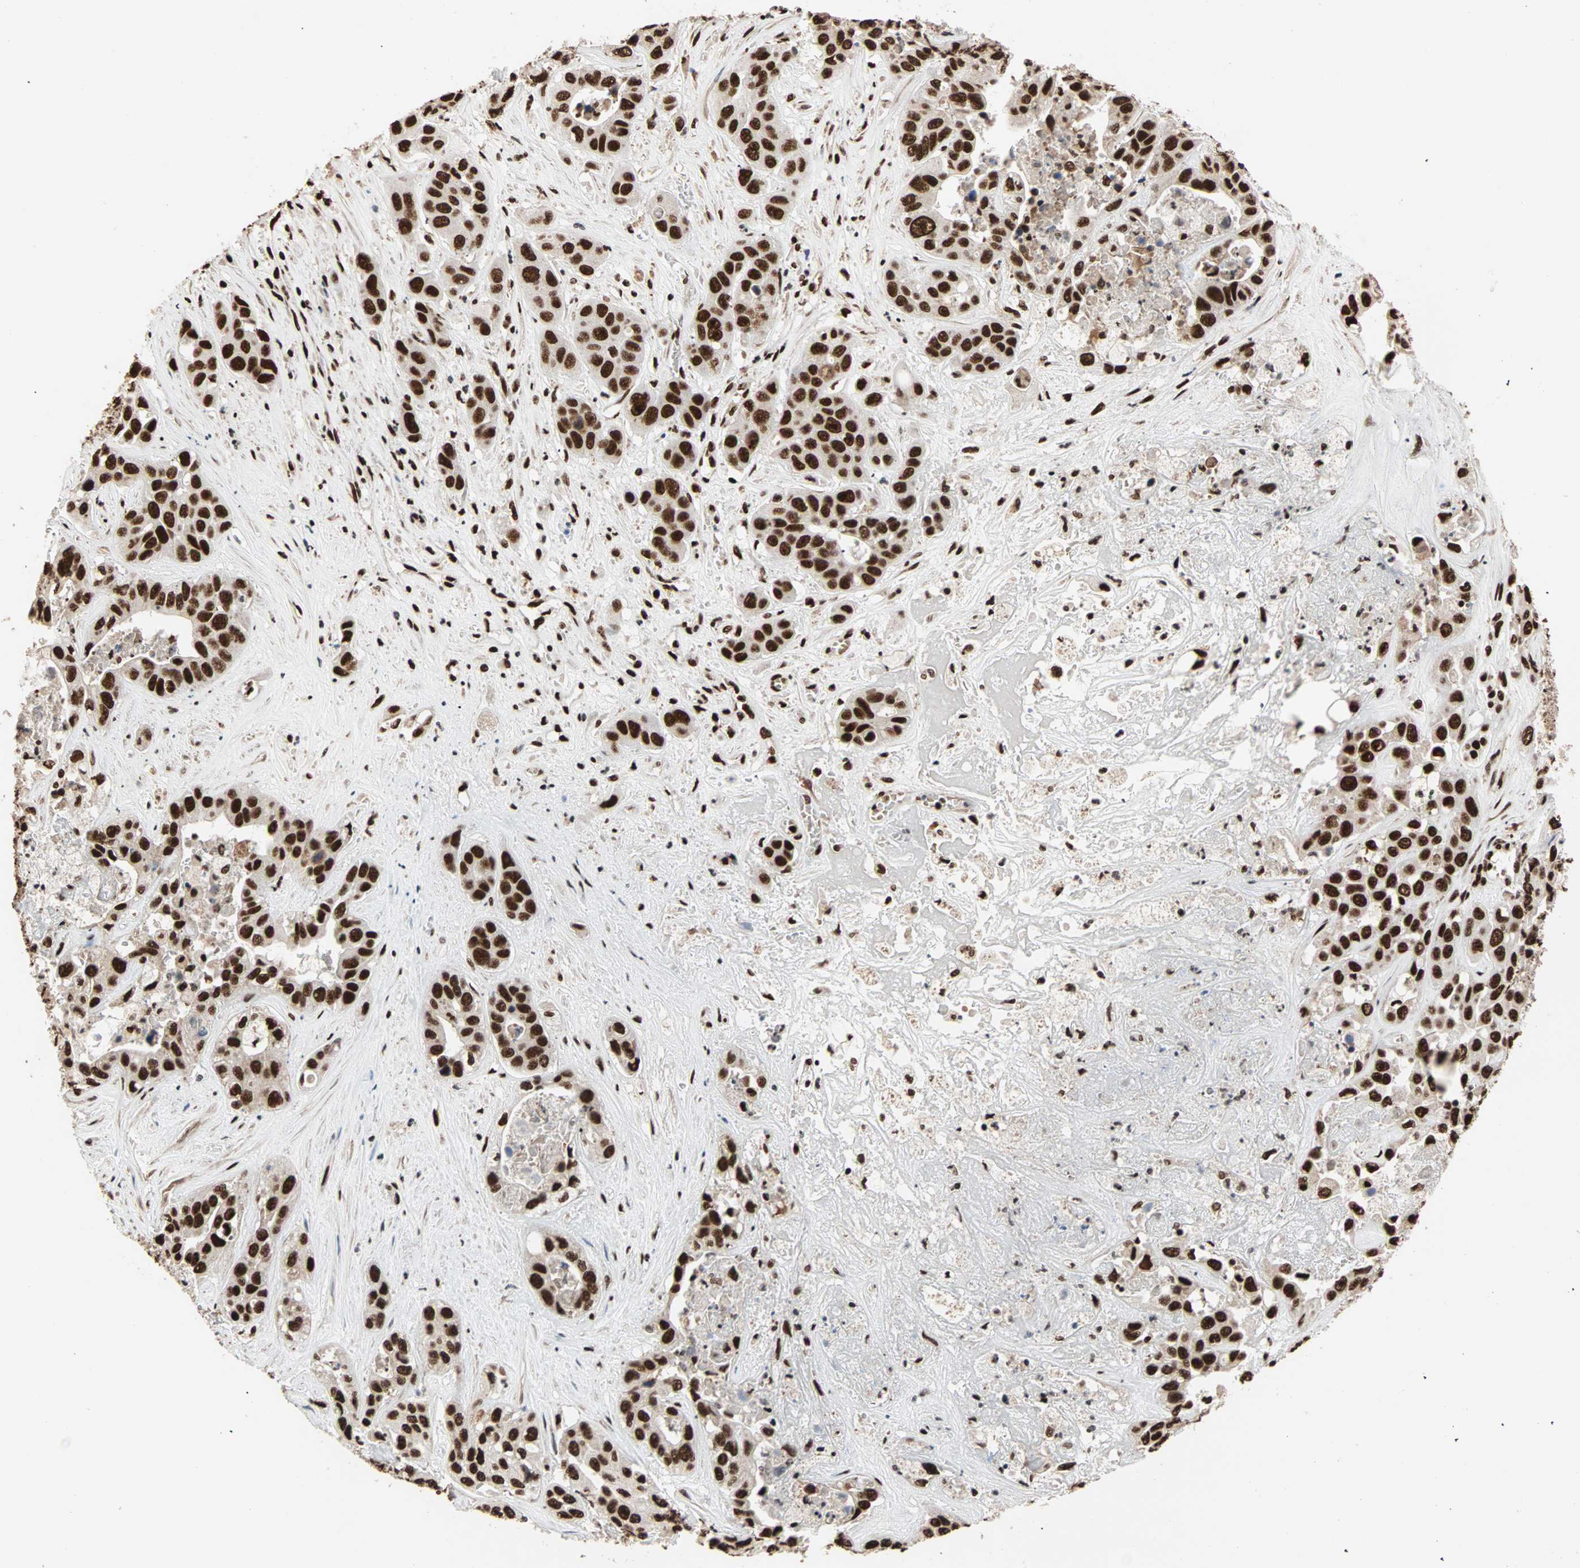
{"staining": {"intensity": "strong", "quantity": ">75%", "location": "nuclear"}, "tissue": "liver cancer", "cell_type": "Tumor cells", "image_type": "cancer", "snomed": [{"axis": "morphology", "description": "Cholangiocarcinoma"}, {"axis": "topography", "description": "Liver"}], "caption": "IHC of human liver cancer reveals high levels of strong nuclear expression in approximately >75% of tumor cells.", "gene": "ILF2", "patient": {"sex": "female", "age": 52}}